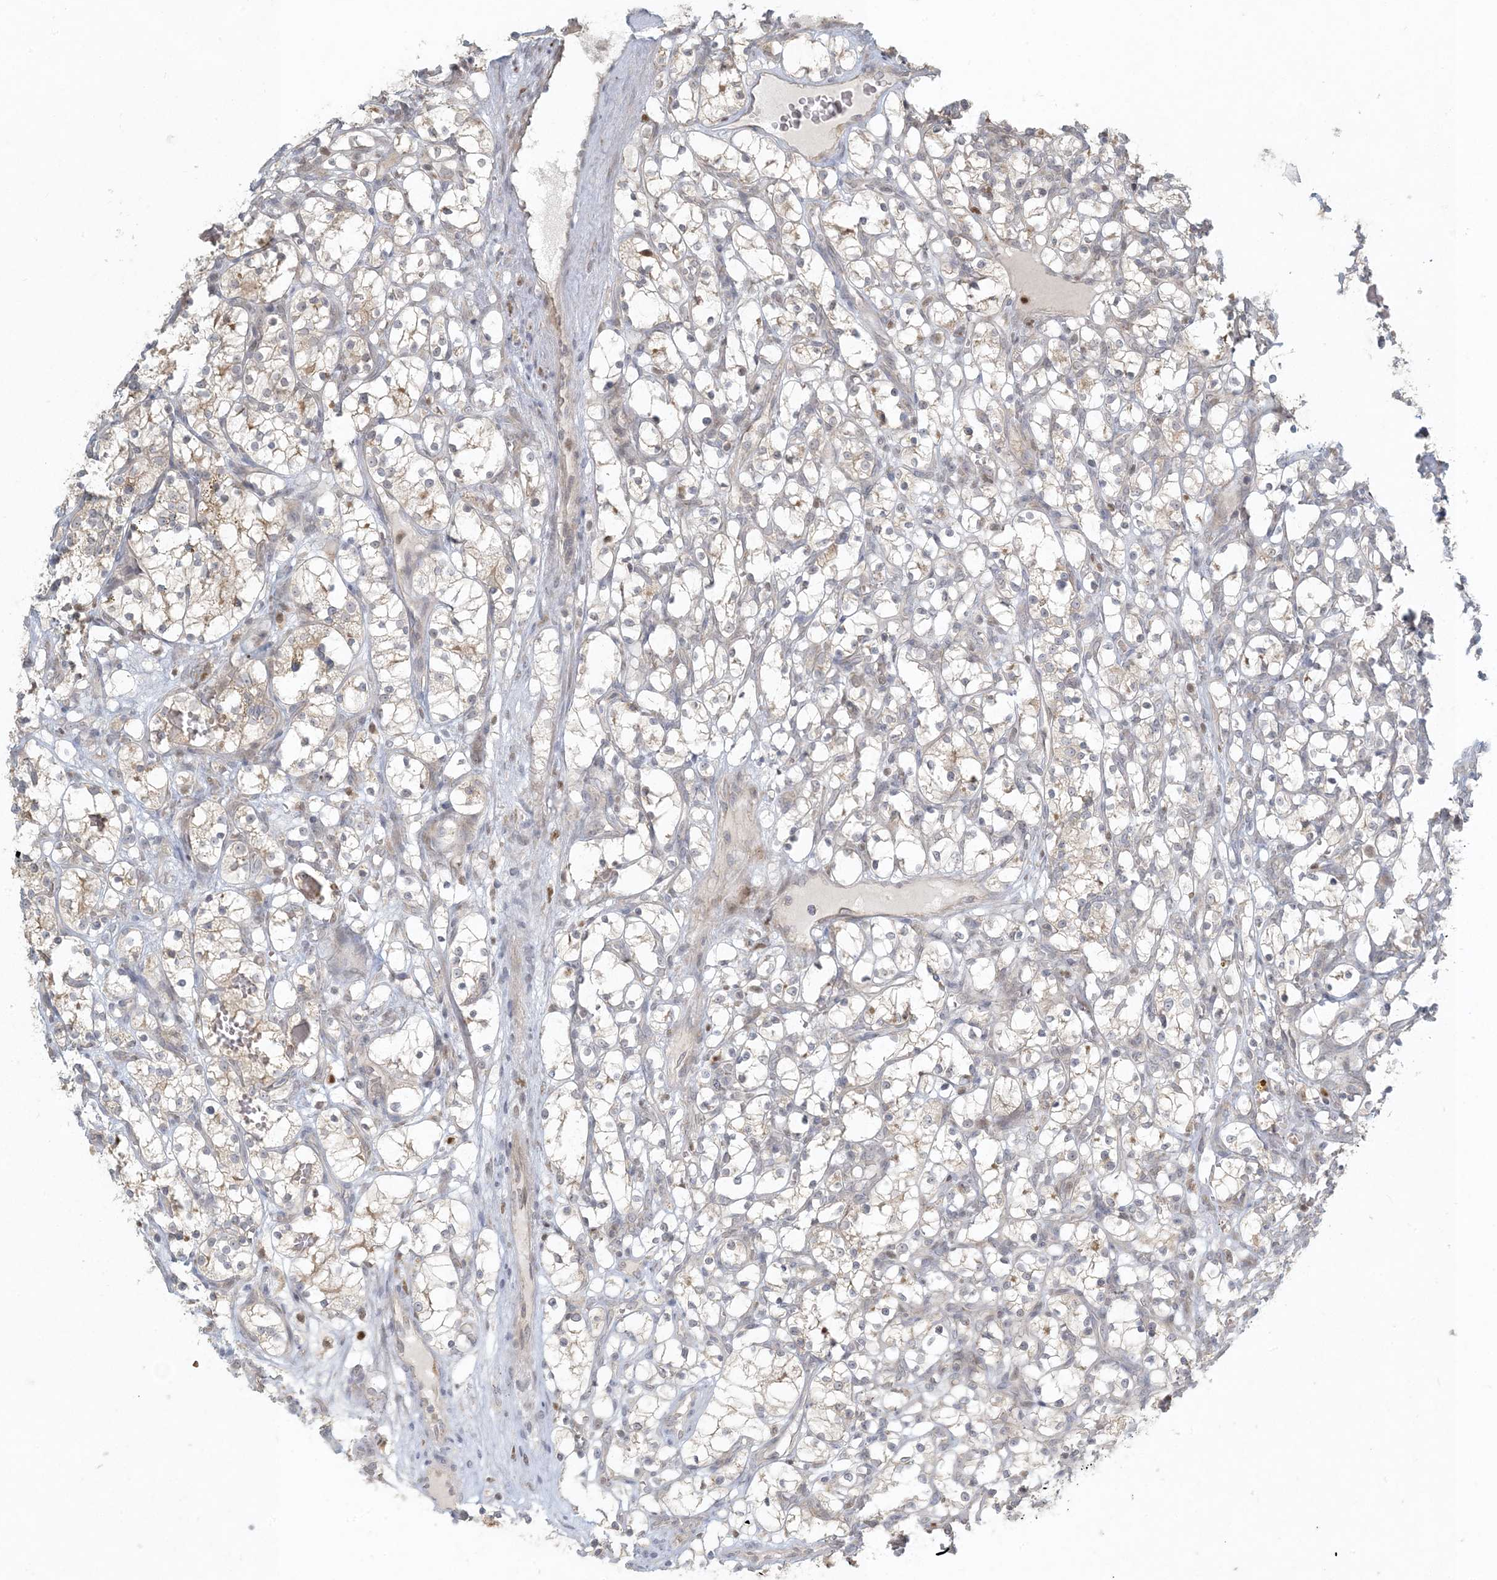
{"staining": {"intensity": "negative", "quantity": "none", "location": "none"}, "tissue": "renal cancer", "cell_type": "Tumor cells", "image_type": "cancer", "snomed": [{"axis": "morphology", "description": "Adenocarcinoma, NOS"}, {"axis": "topography", "description": "Kidney"}], "caption": "Renal cancer (adenocarcinoma) was stained to show a protein in brown. There is no significant expression in tumor cells. (IHC, brightfield microscopy, high magnification).", "gene": "CTDNEP1", "patient": {"sex": "female", "age": 69}}